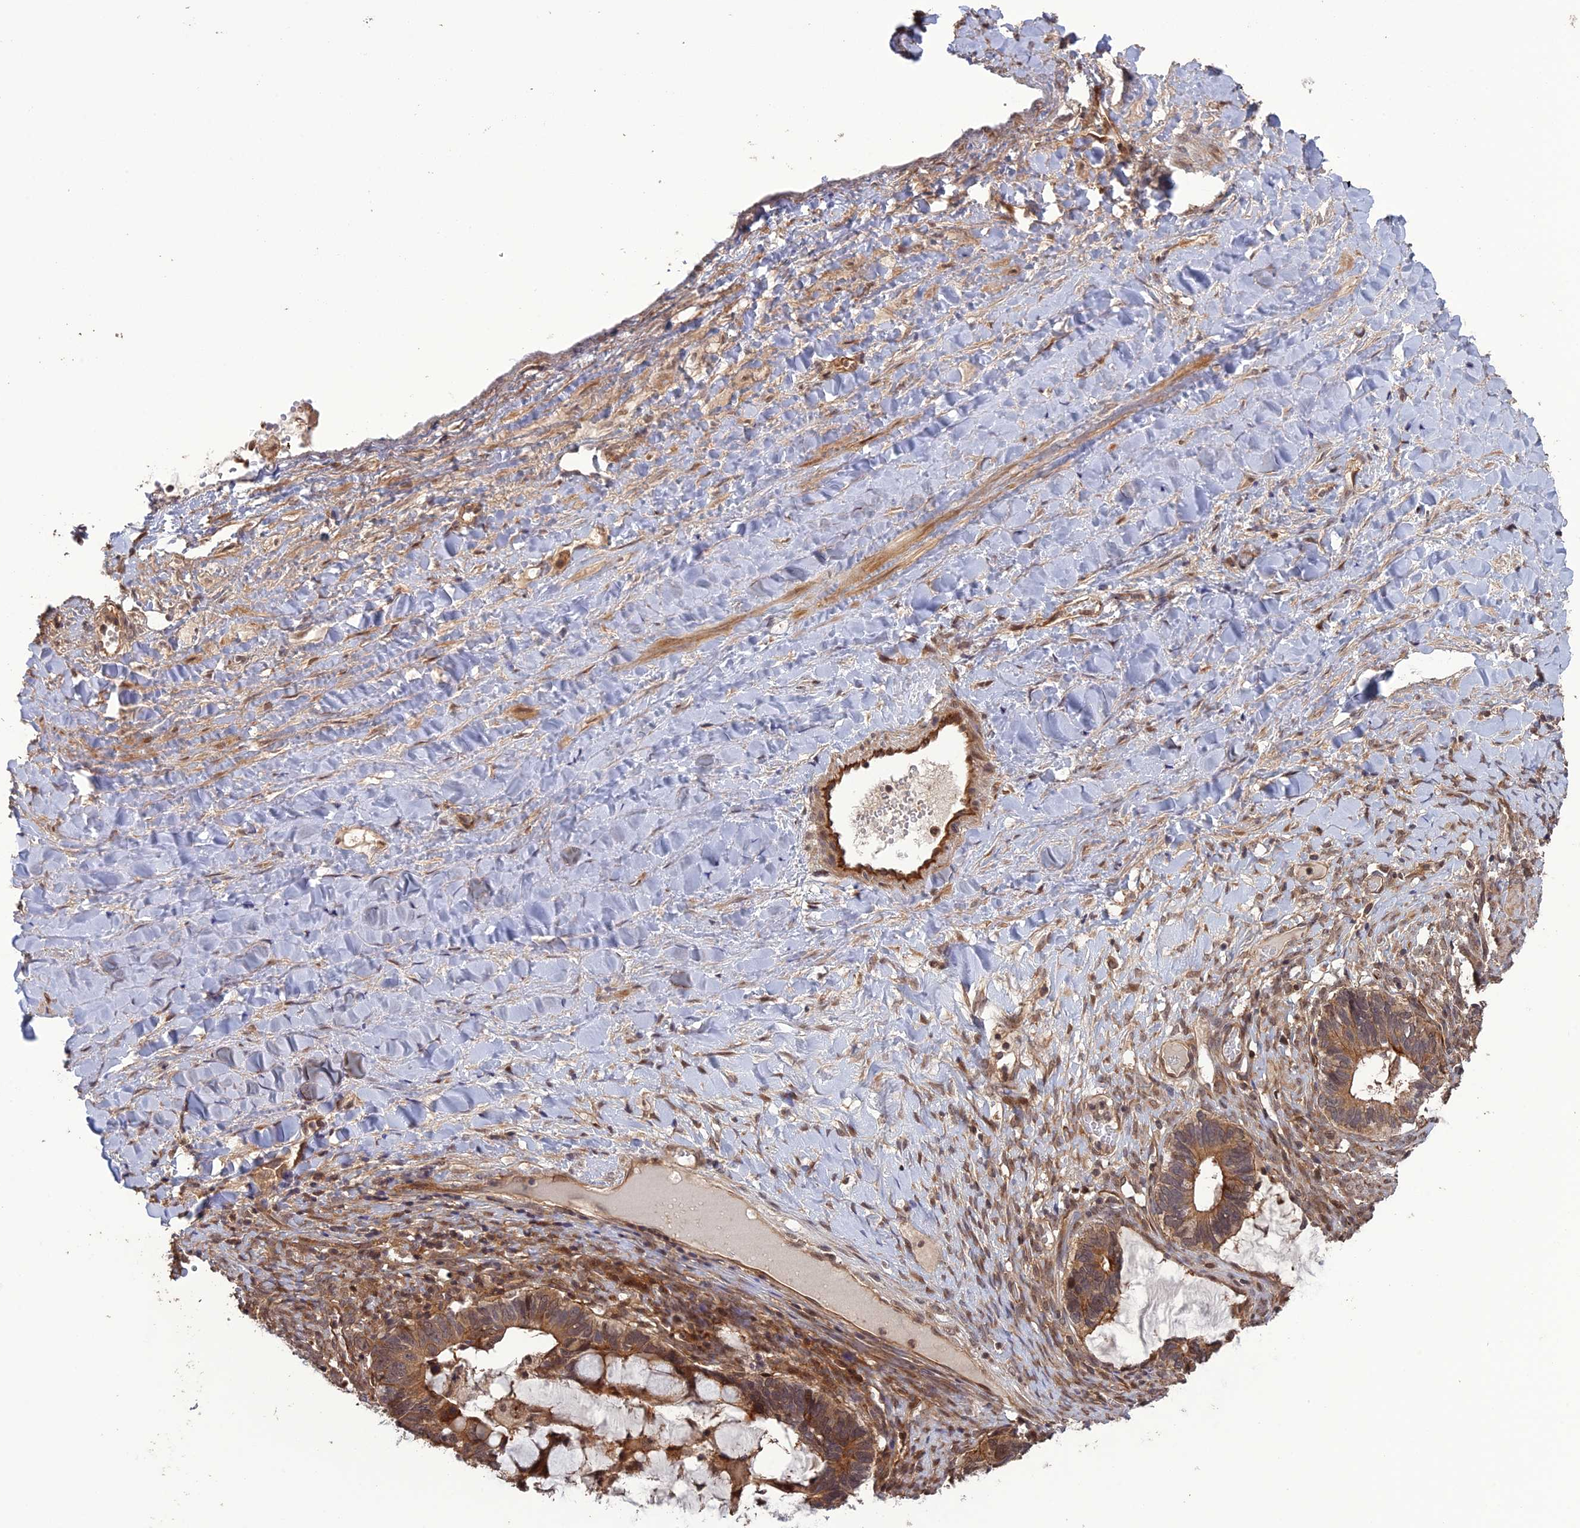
{"staining": {"intensity": "moderate", "quantity": ">75%", "location": "cytoplasmic/membranous"}, "tissue": "ovarian cancer", "cell_type": "Tumor cells", "image_type": "cancer", "snomed": [{"axis": "morphology", "description": "Cystadenocarcinoma, mucinous, NOS"}, {"axis": "topography", "description": "Ovary"}], "caption": "A medium amount of moderate cytoplasmic/membranous staining is present in approximately >75% of tumor cells in ovarian cancer (mucinous cystadenocarcinoma) tissue. The staining is performed using DAB brown chromogen to label protein expression. The nuclei are counter-stained blue using hematoxylin.", "gene": "LIN37", "patient": {"sex": "female", "age": 61}}